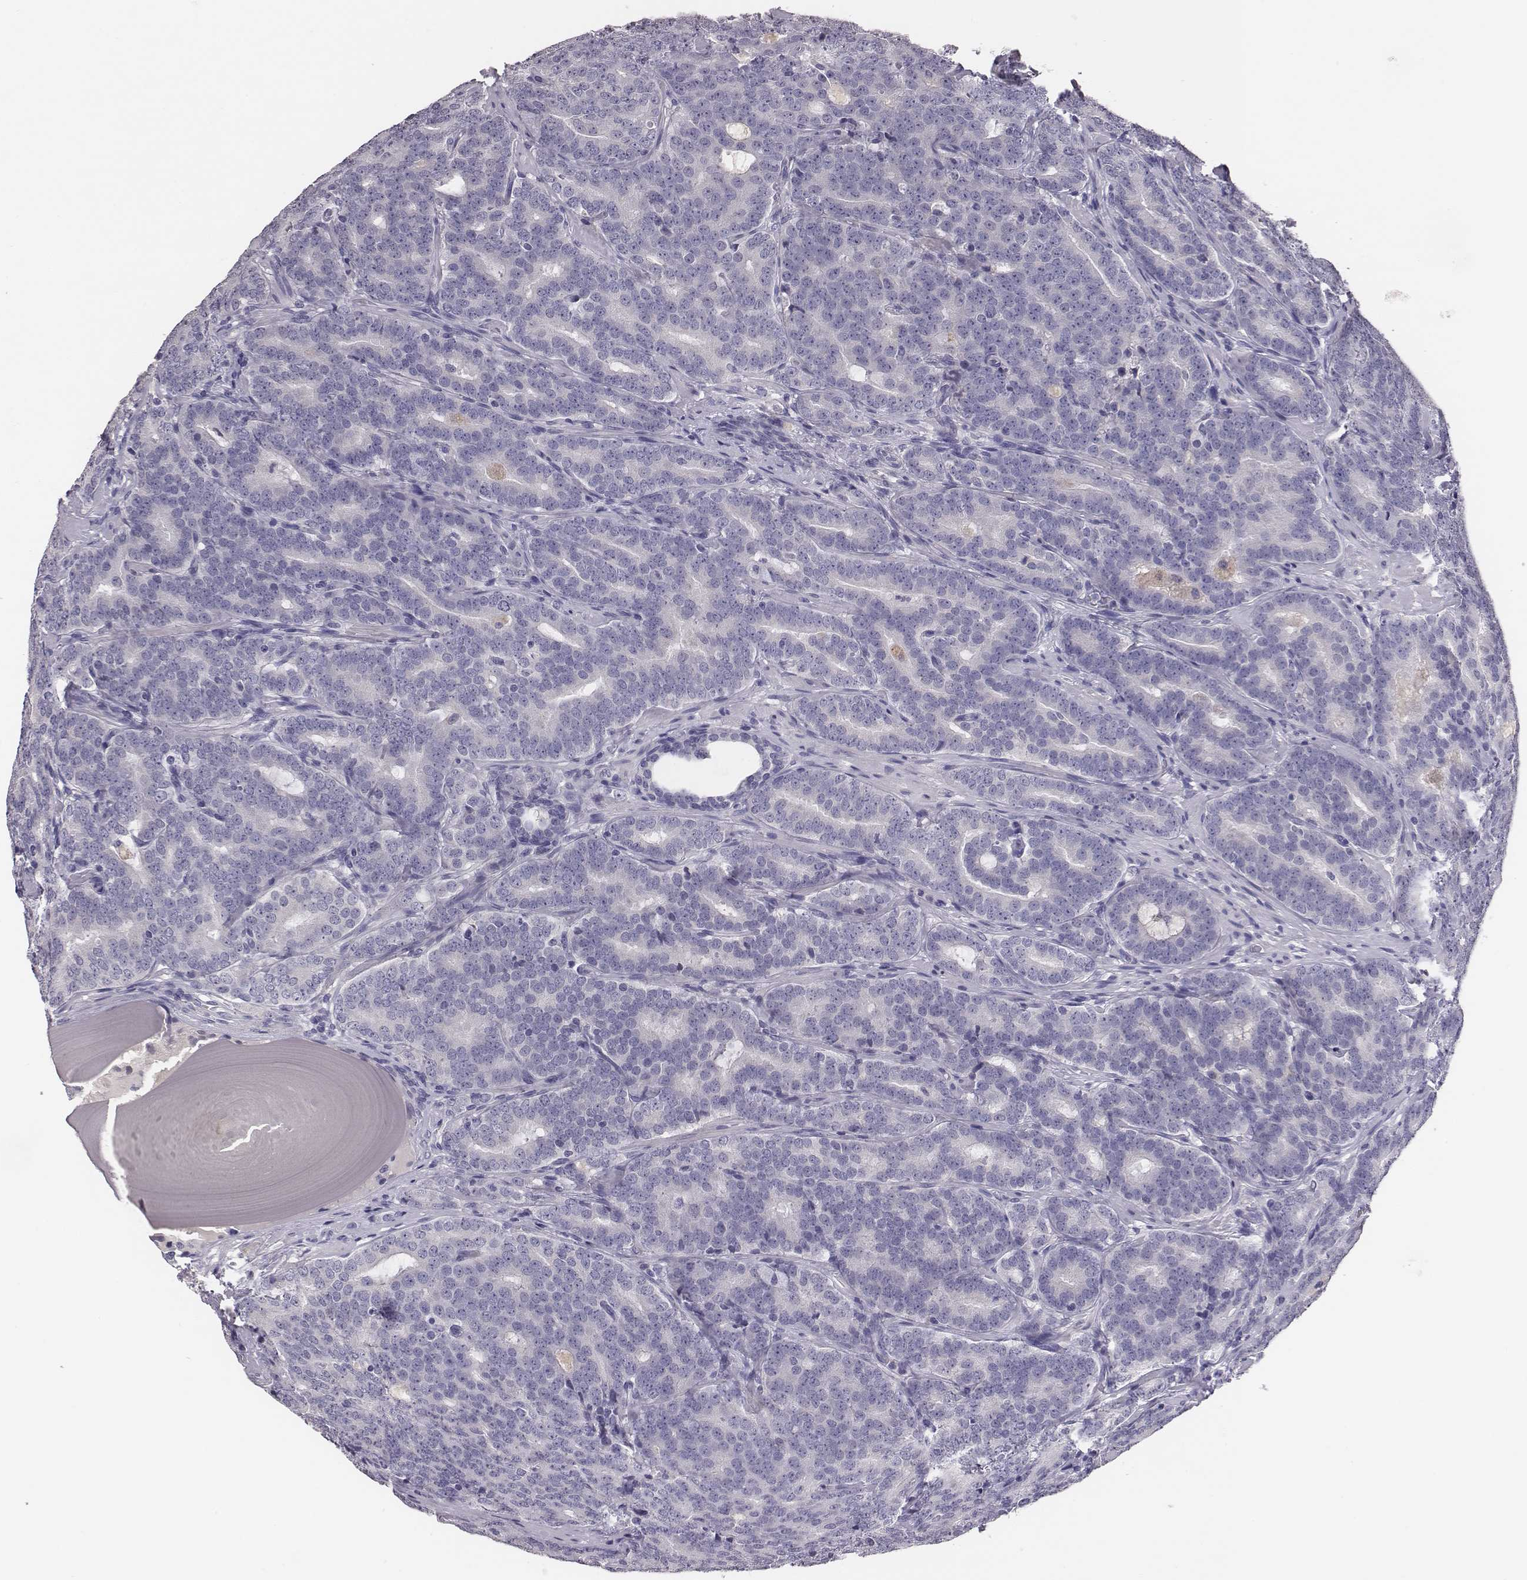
{"staining": {"intensity": "negative", "quantity": "none", "location": "none"}, "tissue": "prostate cancer", "cell_type": "Tumor cells", "image_type": "cancer", "snomed": [{"axis": "morphology", "description": "Adenocarcinoma, NOS"}, {"axis": "topography", "description": "Prostate"}], "caption": "Immunohistochemical staining of prostate cancer (adenocarcinoma) displays no significant positivity in tumor cells.", "gene": "EN1", "patient": {"sex": "male", "age": 71}}